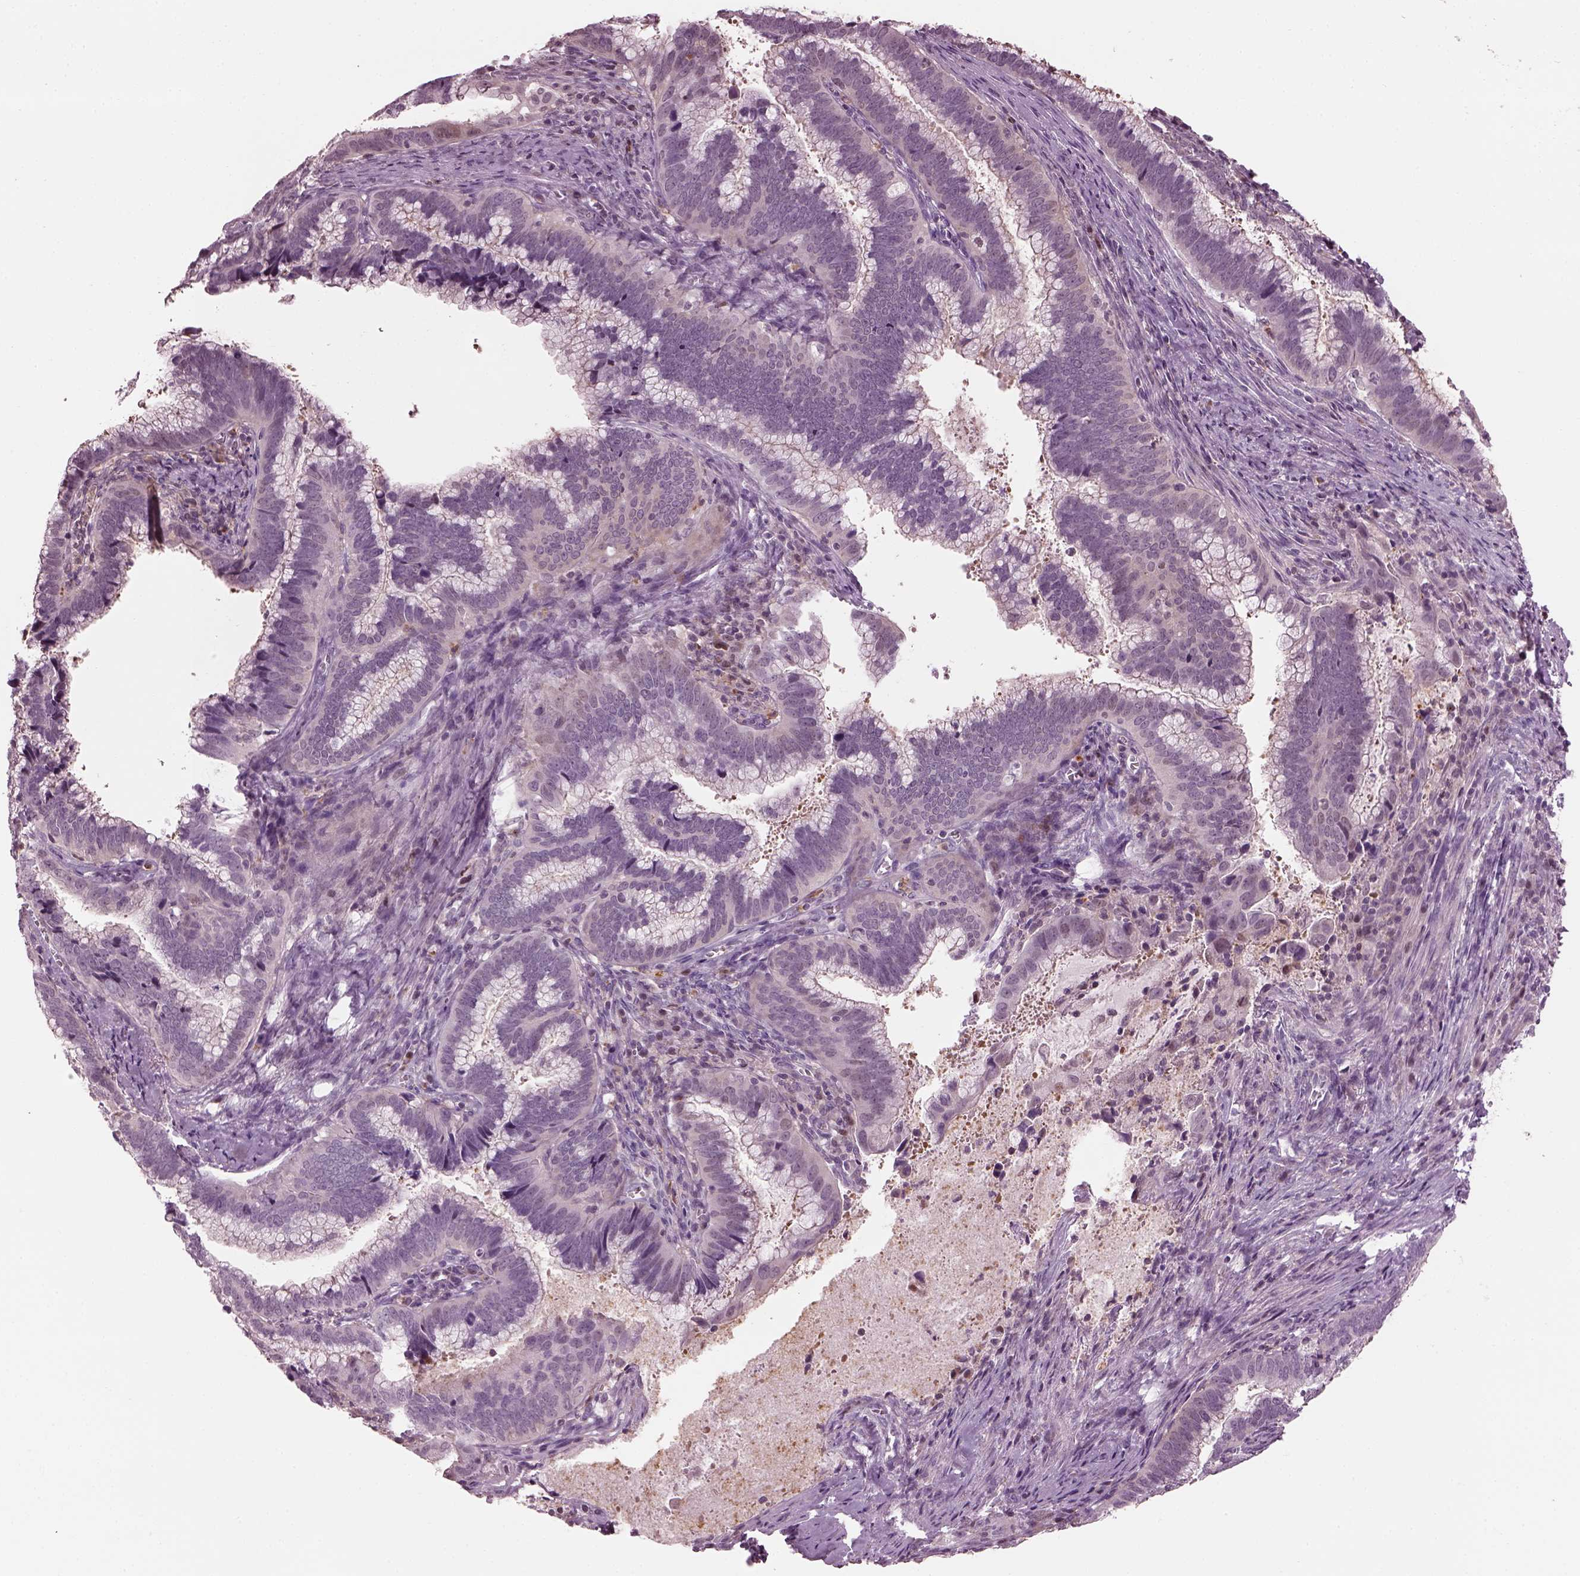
{"staining": {"intensity": "negative", "quantity": "none", "location": "none"}, "tissue": "cervical cancer", "cell_type": "Tumor cells", "image_type": "cancer", "snomed": [{"axis": "morphology", "description": "Adenocarcinoma, NOS"}, {"axis": "topography", "description": "Cervix"}], "caption": "Cervical cancer was stained to show a protein in brown. There is no significant positivity in tumor cells. The staining is performed using DAB (3,3'-diaminobenzidine) brown chromogen with nuclei counter-stained in using hematoxylin.", "gene": "BFSP1", "patient": {"sex": "female", "age": 61}}